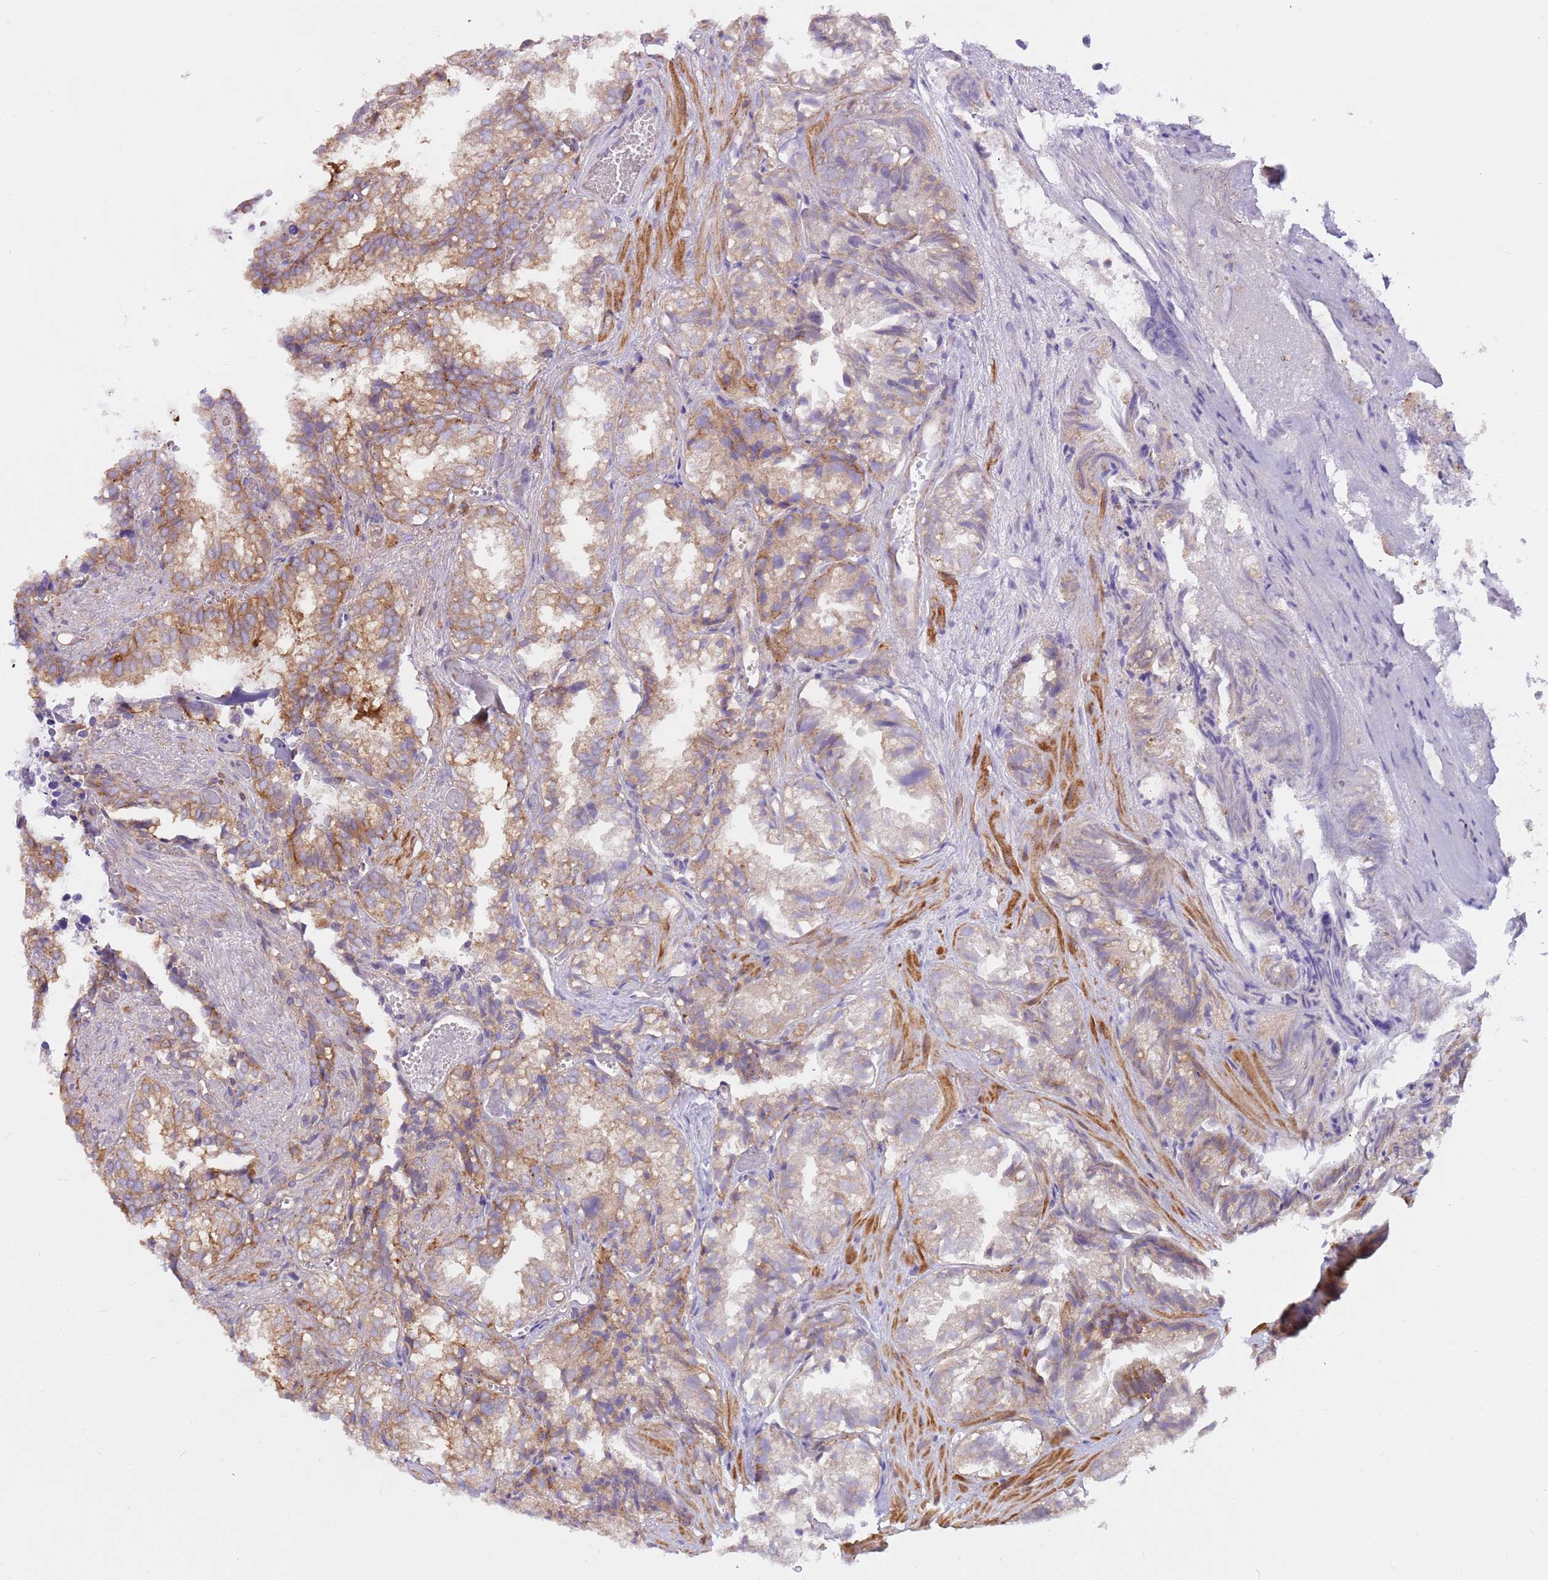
{"staining": {"intensity": "strong", "quantity": "25%-75%", "location": "cytoplasmic/membranous"}, "tissue": "seminal vesicle", "cell_type": "Glandular cells", "image_type": "normal", "snomed": [{"axis": "morphology", "description": "Normal tissue, NOS"}, {"axis": "topography", "description": "Prostate"}, {"axis": "topography", "description": "Seminal veicle"}], "caption": "Protein staining reveals strong cytoplasmic/membranous expression in about 25%-75% of glandular cells in normal seminal vesicle.", "gene": "DDX19B", "patient": {"sex": "male", "age": 51}}